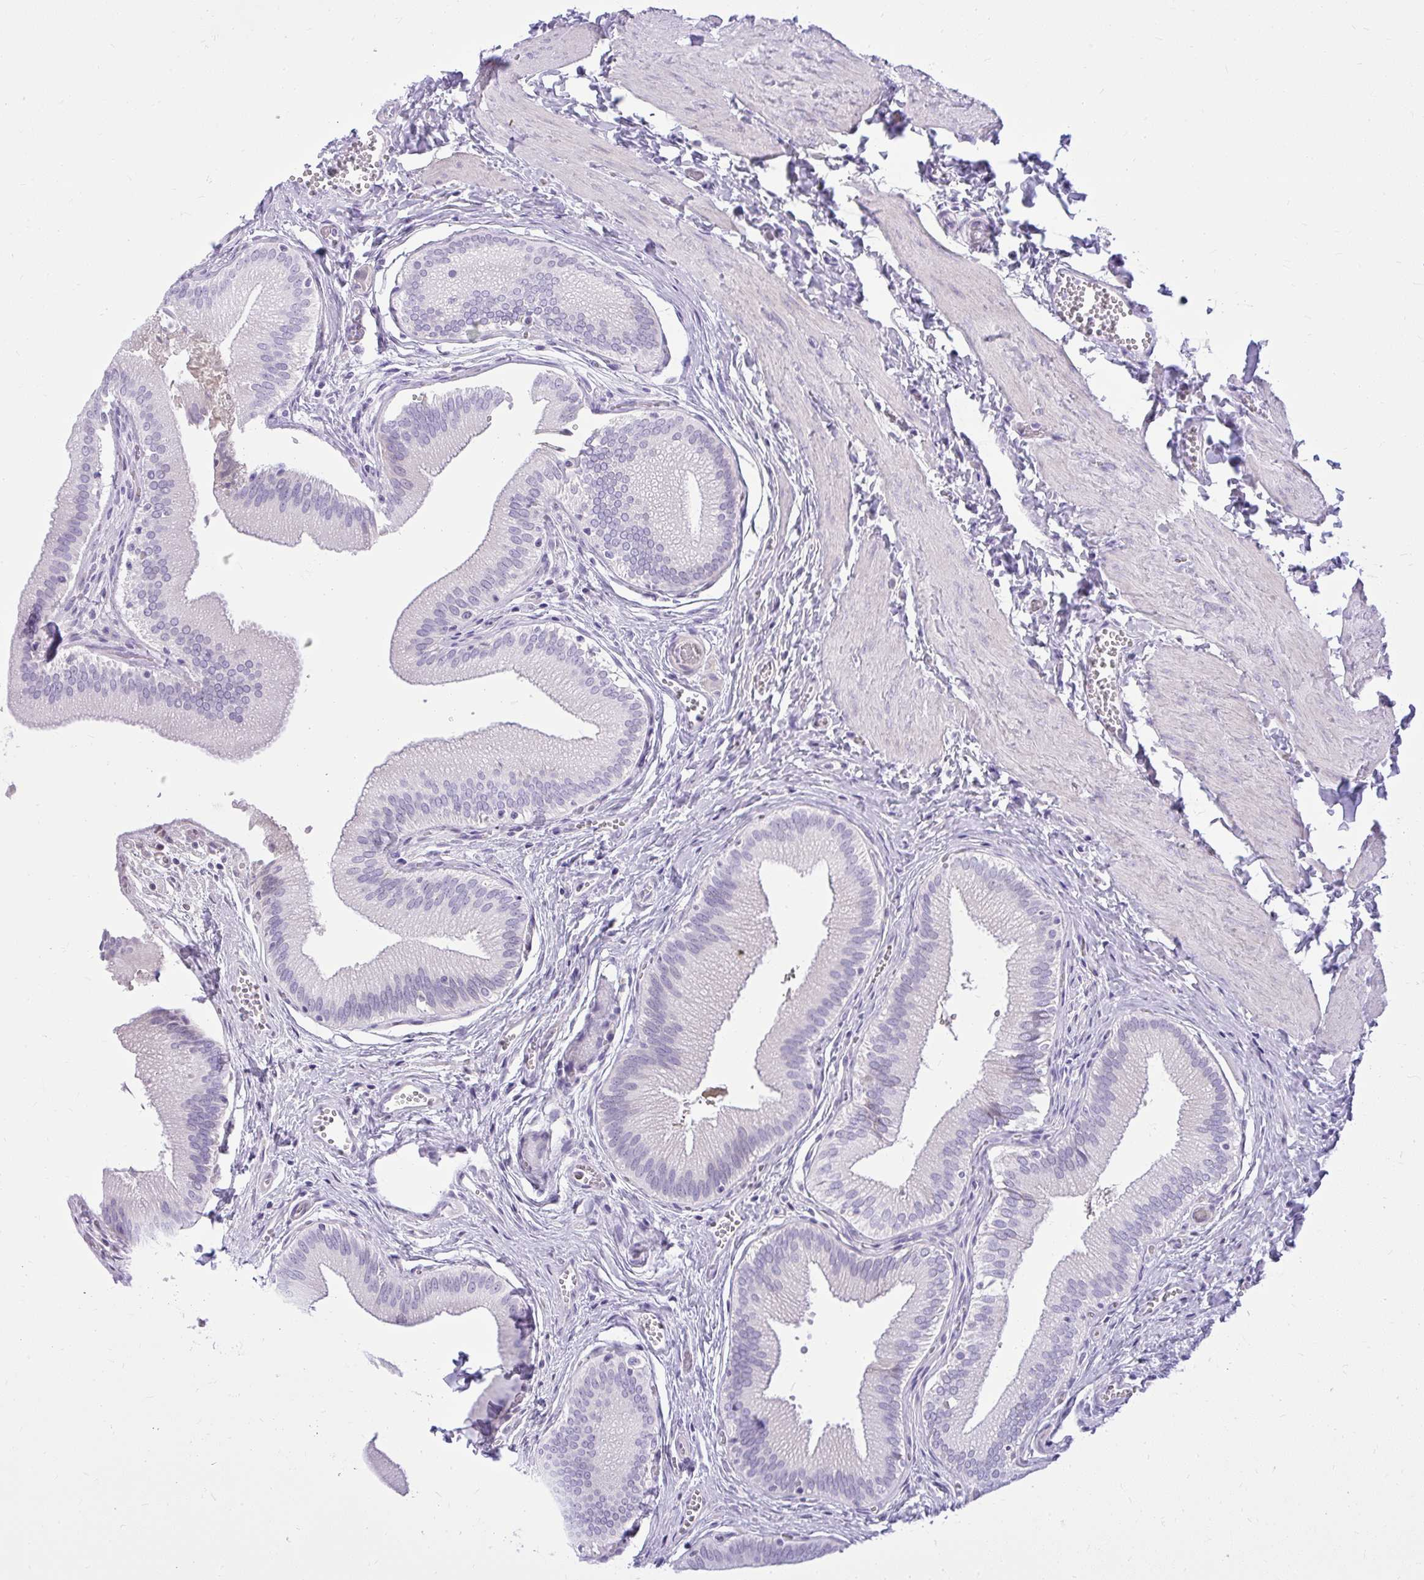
{"staining": {"intensity": "negative", "quantity": "none", "location": "none"}, "tissue": "gallbladder", "cell_type": "Glandular cells", "image_type": "normal", "snomed": [{"axis": "morphology", "description": "Normal tissue, NOS"}, {"axis": "topography", "description": "Gallbladder"}], "caption": "Human gallbladder stained for a protein using immunohistochemistry displays no expression in glandular cells.", "gene": "PRAP1", "patient": {"sex": "male", "age": 17}}